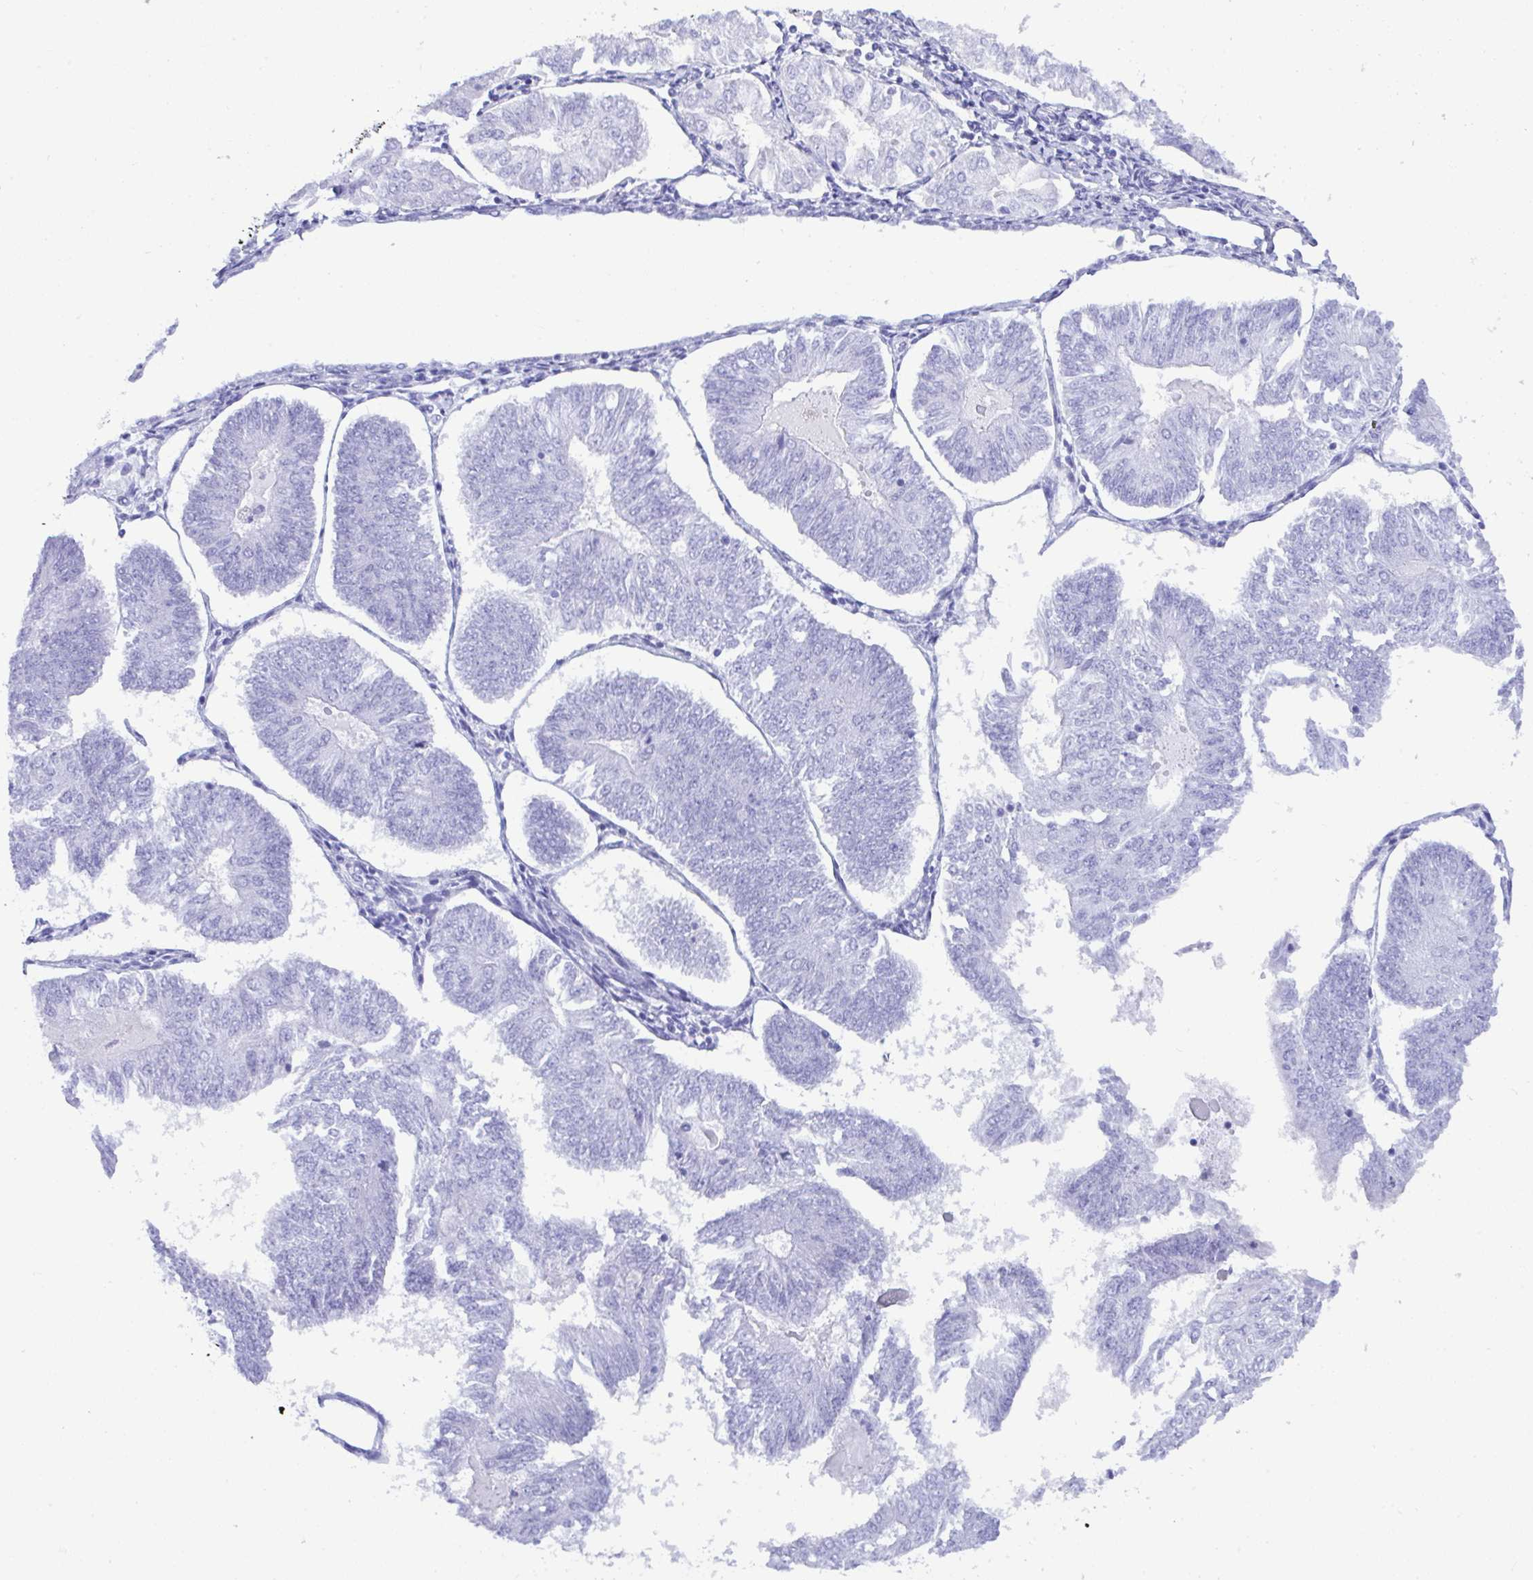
{"staining": {"intensity": "negative", "quantity": "none", "location": "none"}, "tissue": "endometrial cancer", "cell_type": "Tumor cells", "image_type": "cancer", "snomed": [{"axis": "morphology", "description": "Adenocarcinoma, NOS"}, {"axis": "topography", "description": "Endometrium"}], "caption": "Immunohistochemical staining of endometrial cancer exhibits no significant staining in tumor cells. Nuclei are stained in blue.", "gene": "SEL1L2", "patient": {"sex": "female", "age": 58}}